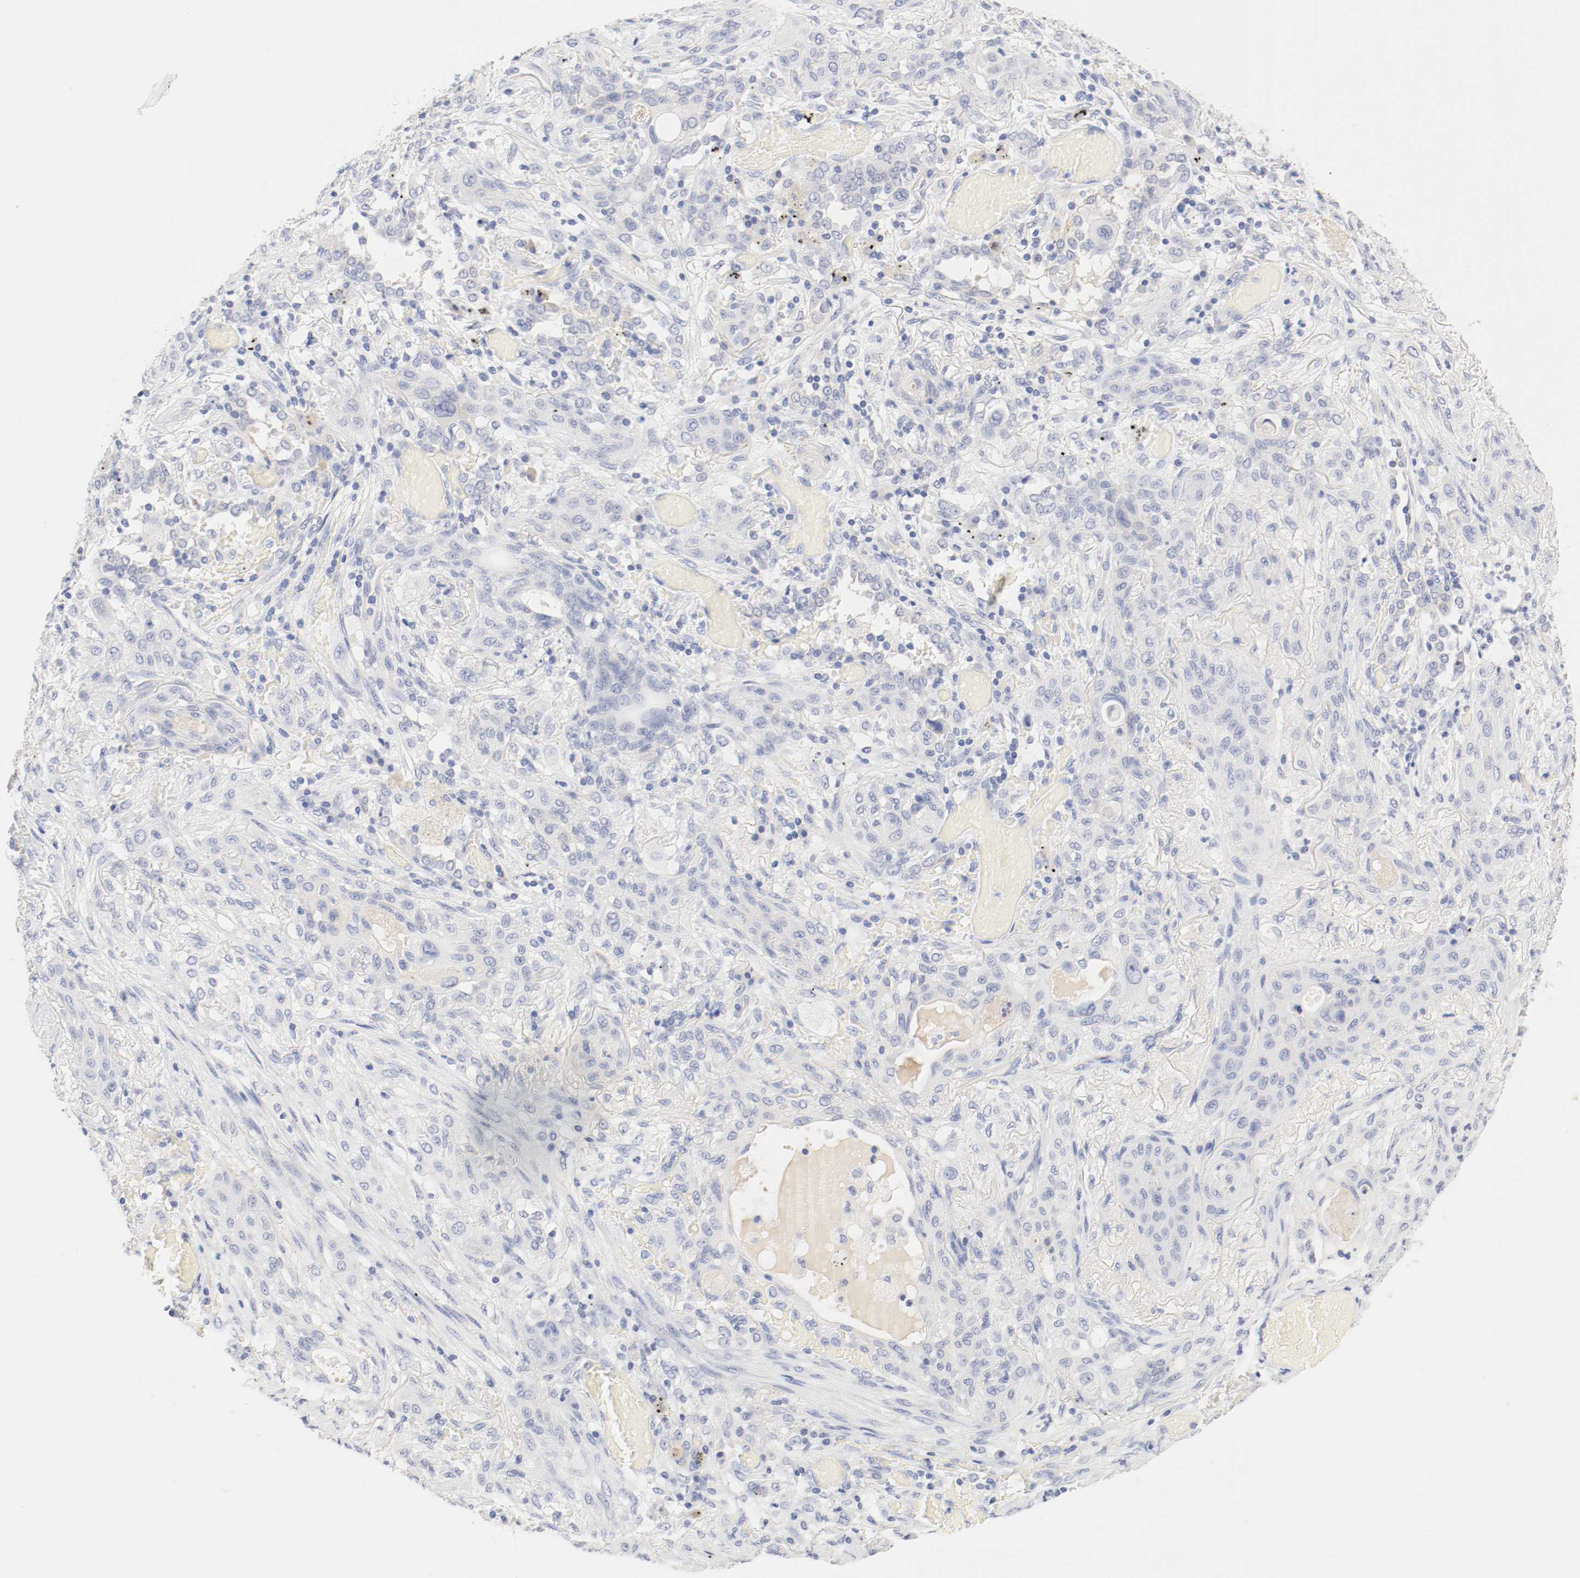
{"staining": {"intensity": "negative", "quantity": "none", "location": "none"}, "tissue": "lung cancer", "cell_type": "Tumor cells", "image_type": "cancer", "snomed": [{"axis": "morphology", "description": "Squamous cell carcinoma, NOS"}, {"axis": "topography", "description": "Lung"}], "caption": "An IHC micrograph of lung cancer is shown. There is no staining in tumor cells of lung cancer. Brightfield microscopy of IHC stained with DAB (3,3'-diaminobenzidine) (brown) and hematoxylin (blue), captured at high magnification.", "gene": "HOMER1", "patient": {"sex": "female", "age": 47}}